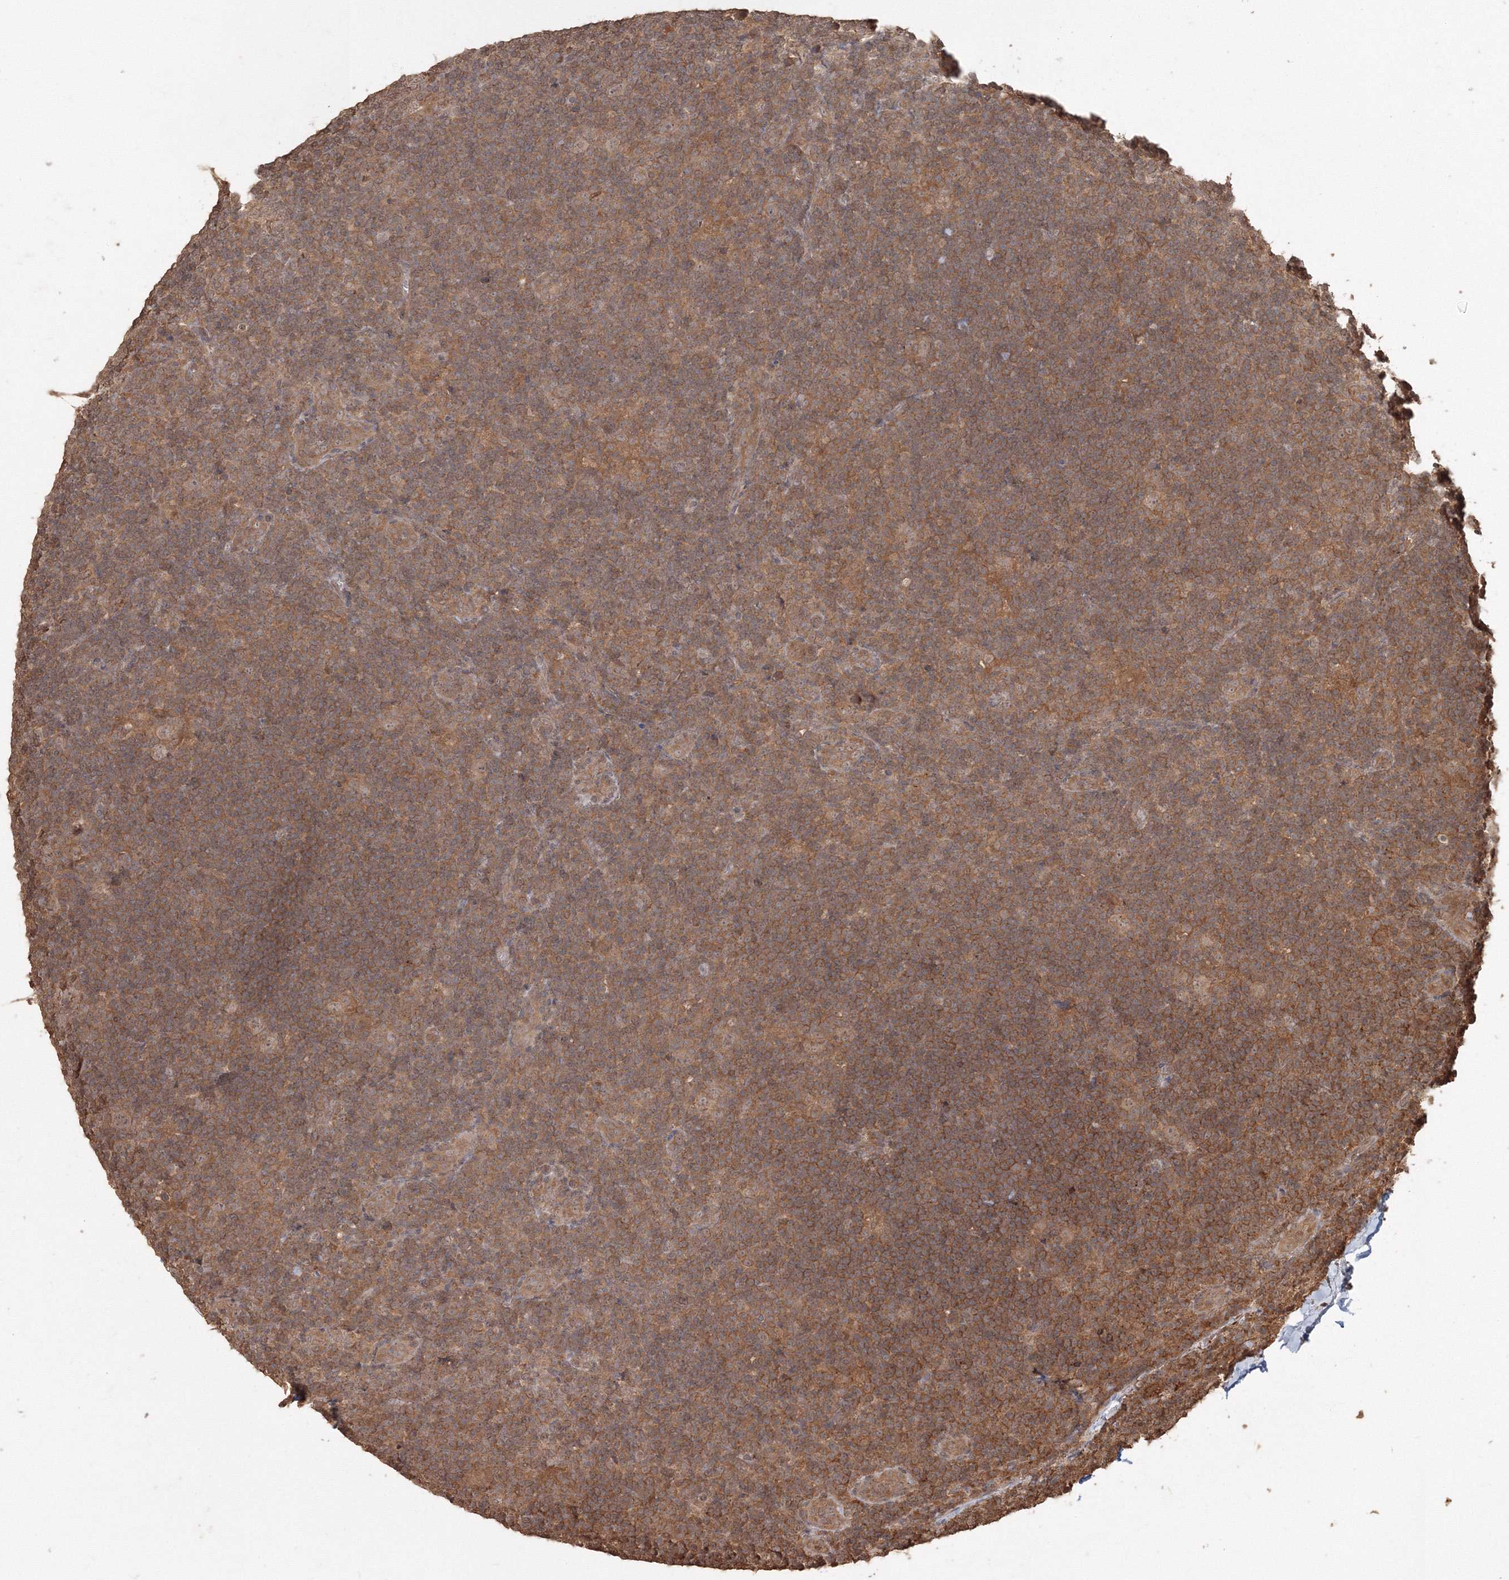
{"staining": {"intensity": "weak", "quantity": "25%-75%", "location": "cytoplasmic/membranous"}, "tissue": "lymphoma", "cell_type": "Tumor cells", "image_type": "cancer", "snomed": [{"axis": "morphology", "description": "Hodgkin's disease, NOS"}, {"axis": "topography", "description": "Lymph node"}], "caption": "Protein expression by immunohistochemistry (IHC) shows weak cytoplasmic/membranous expression in about 25%-75% of tumor cells in lymphoma.", "gene": "CCDC122", "patient": {"sex": "female", "age": 57}}